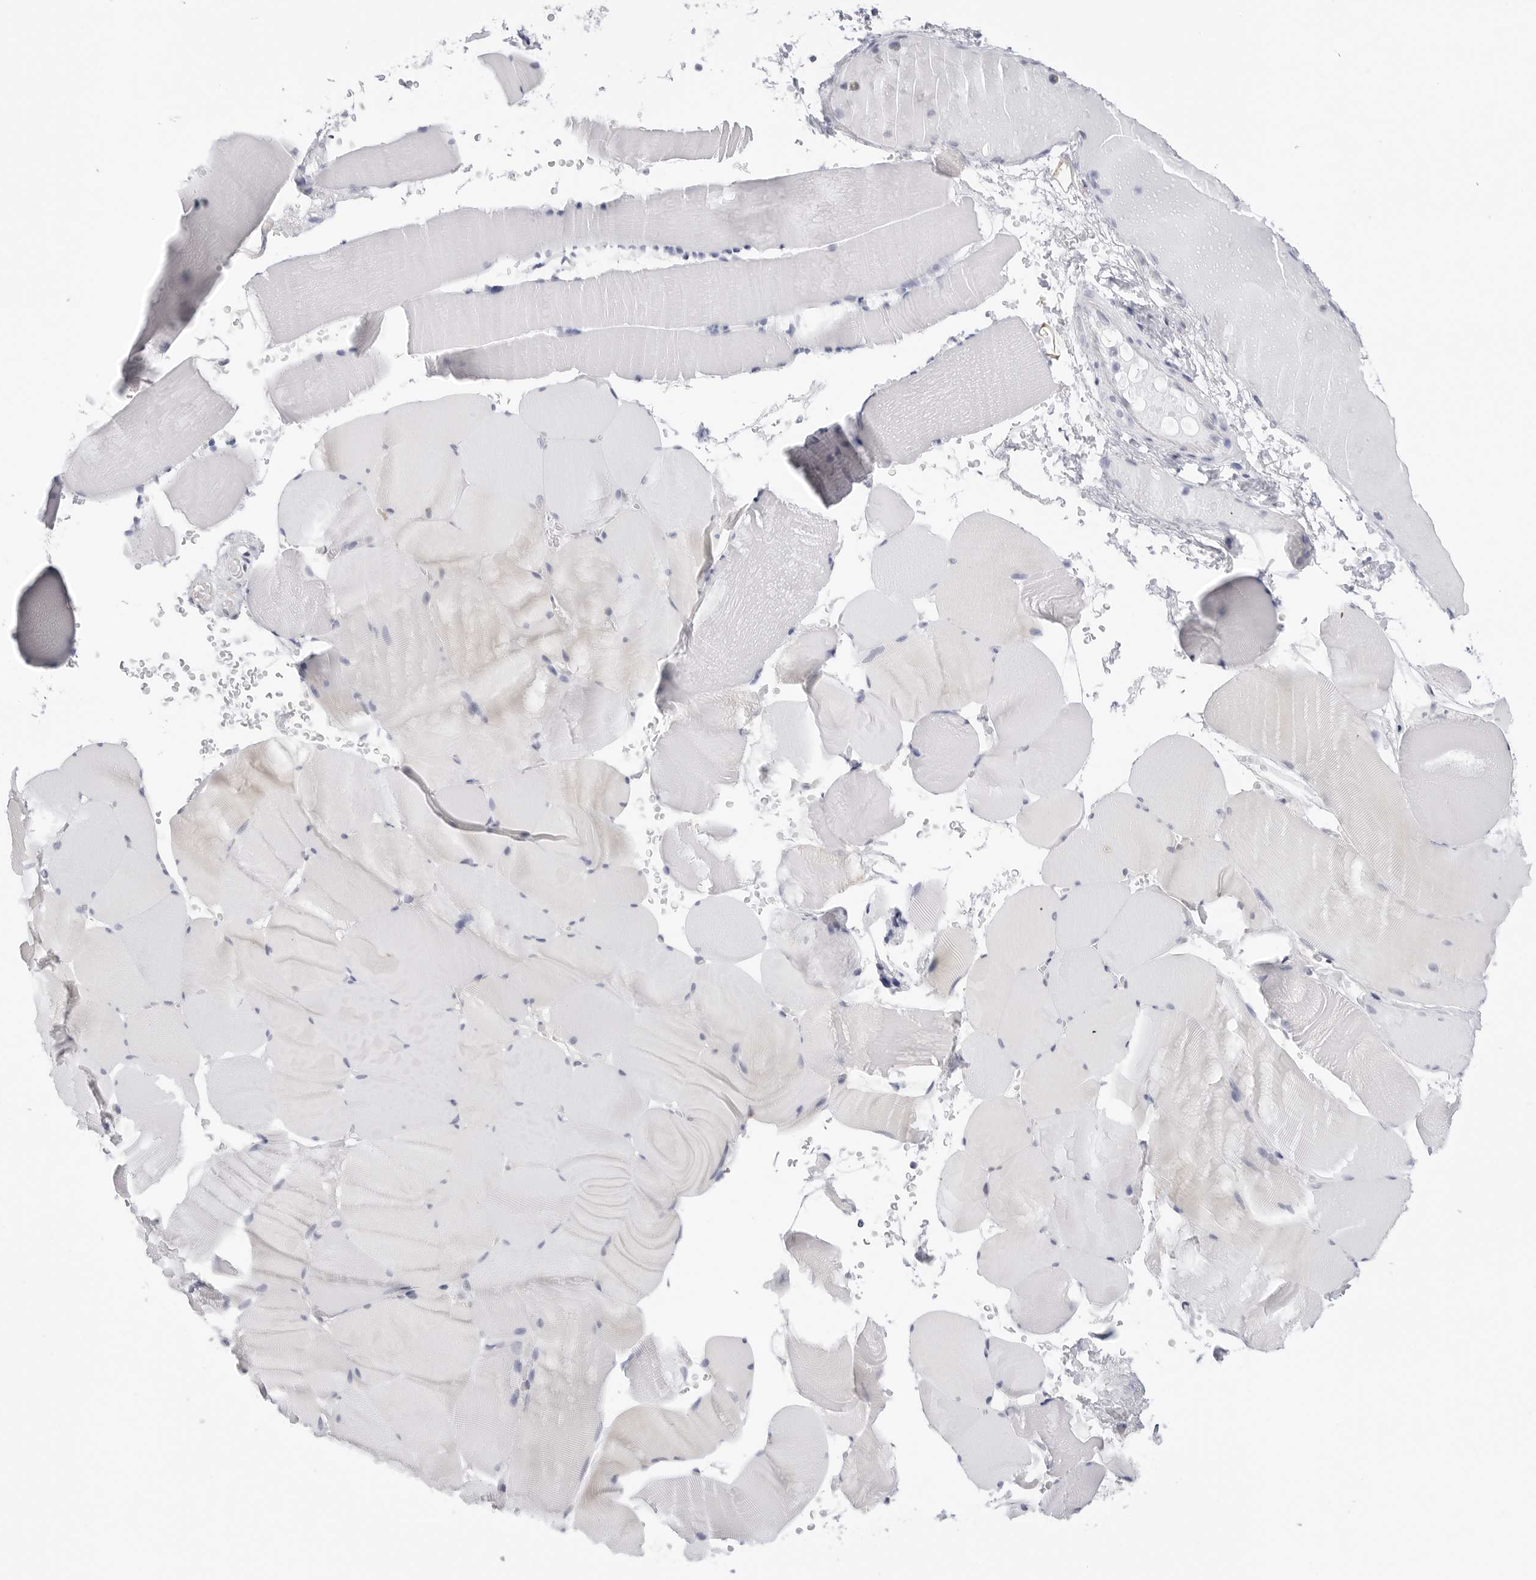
{"staining": {"intensity": "negative", "quantity": "none", "location": "none"}, "tissue": "skeletal muscle", "cell_type": "Myocytes", "image_type": "normal", "snomed": [{"axis": "morphology", "description": "Normal tissue, NOS"}, {"axis": "topography", "description": "Skeletal muscle"}], "caption": "DAB immunohistochemical staining of benign human skeletal muscle shows no significant staining in myocytes. Nuclei are stained in blue.", "gene": "SLC19A1", "patient": {"sex": "male", "age": 62}}